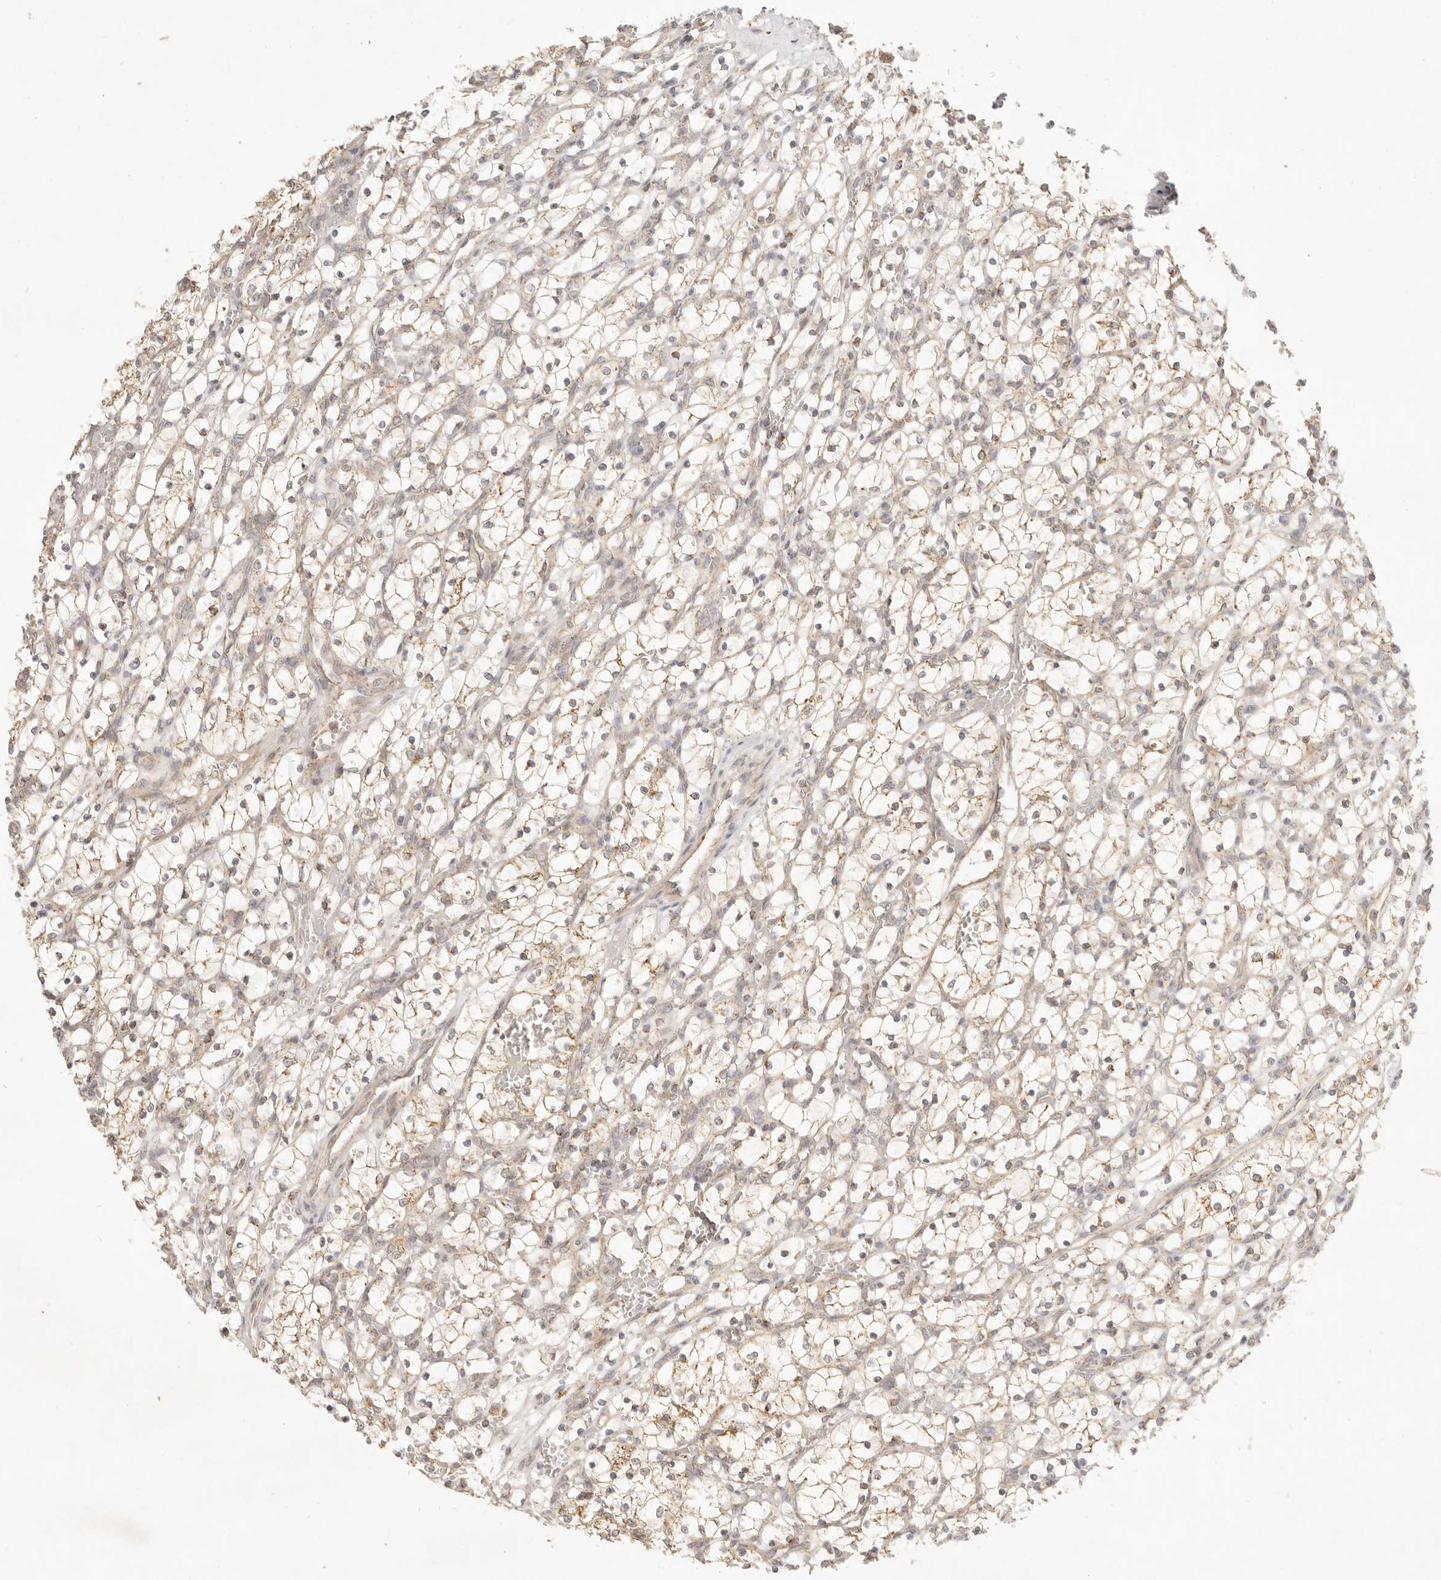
{"staining": {"intensity": "moderate", "quantity": ">75%", "location": "cytoplasmic/membranous"}, "tissue": "renal cancer", "cell_type": "Tumor cells", "image_type": "cancer", "snomed": [{"axis": "morphology", "description": "Adenocarcinoma, NOS"}, {"axis": "topography", "description": "Kidney"}], "caption": "Immunohistochemical staining of human renal cancer reveals medium levels of moderate cytoplasmic/membranous staining in approximately >75% of tumor cells. The staining is performed using DAB (3,3'-diaminobenzidine) brown chromogen to label protein expression. The nuclei are counter-stained blue using hematoxylin.", "gene": "CPLANE2", "patient": {"sex": "female", "age": 69}}